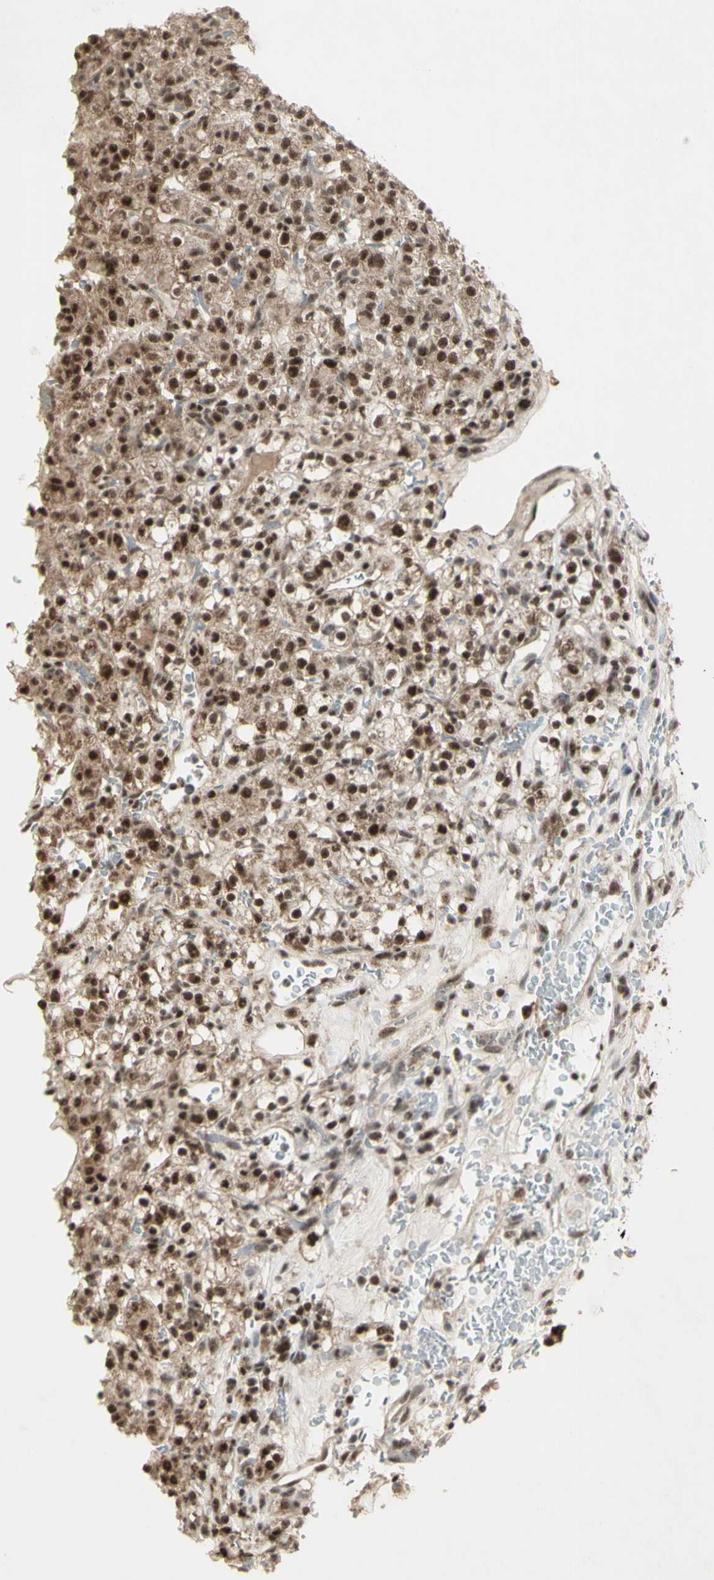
{"staining": {"intensity": "strong", "quantity": ">75%", "location": "cytoplasmic/membranous,nuclear"}, "tissue": "renal cancer", "cell_type": "Tumor cells", "image_type": "cancer", "snomed": [{"axis": "morphology", "description": "Normal tissue, NOS"}, {"axis": "morphology", "description": "Adenocarcinoma, NOS"}, {"axis": "topography", "description": "Kidney"}], "caption": "Renal cancer tissue reveals strong cytoplasmic/membranous and nuclear staining in approximately >75% of tumor cells Nuclei are stained in blue.", "gene": "CCNT1", "patient": {"sex": "female", "age": 72}}